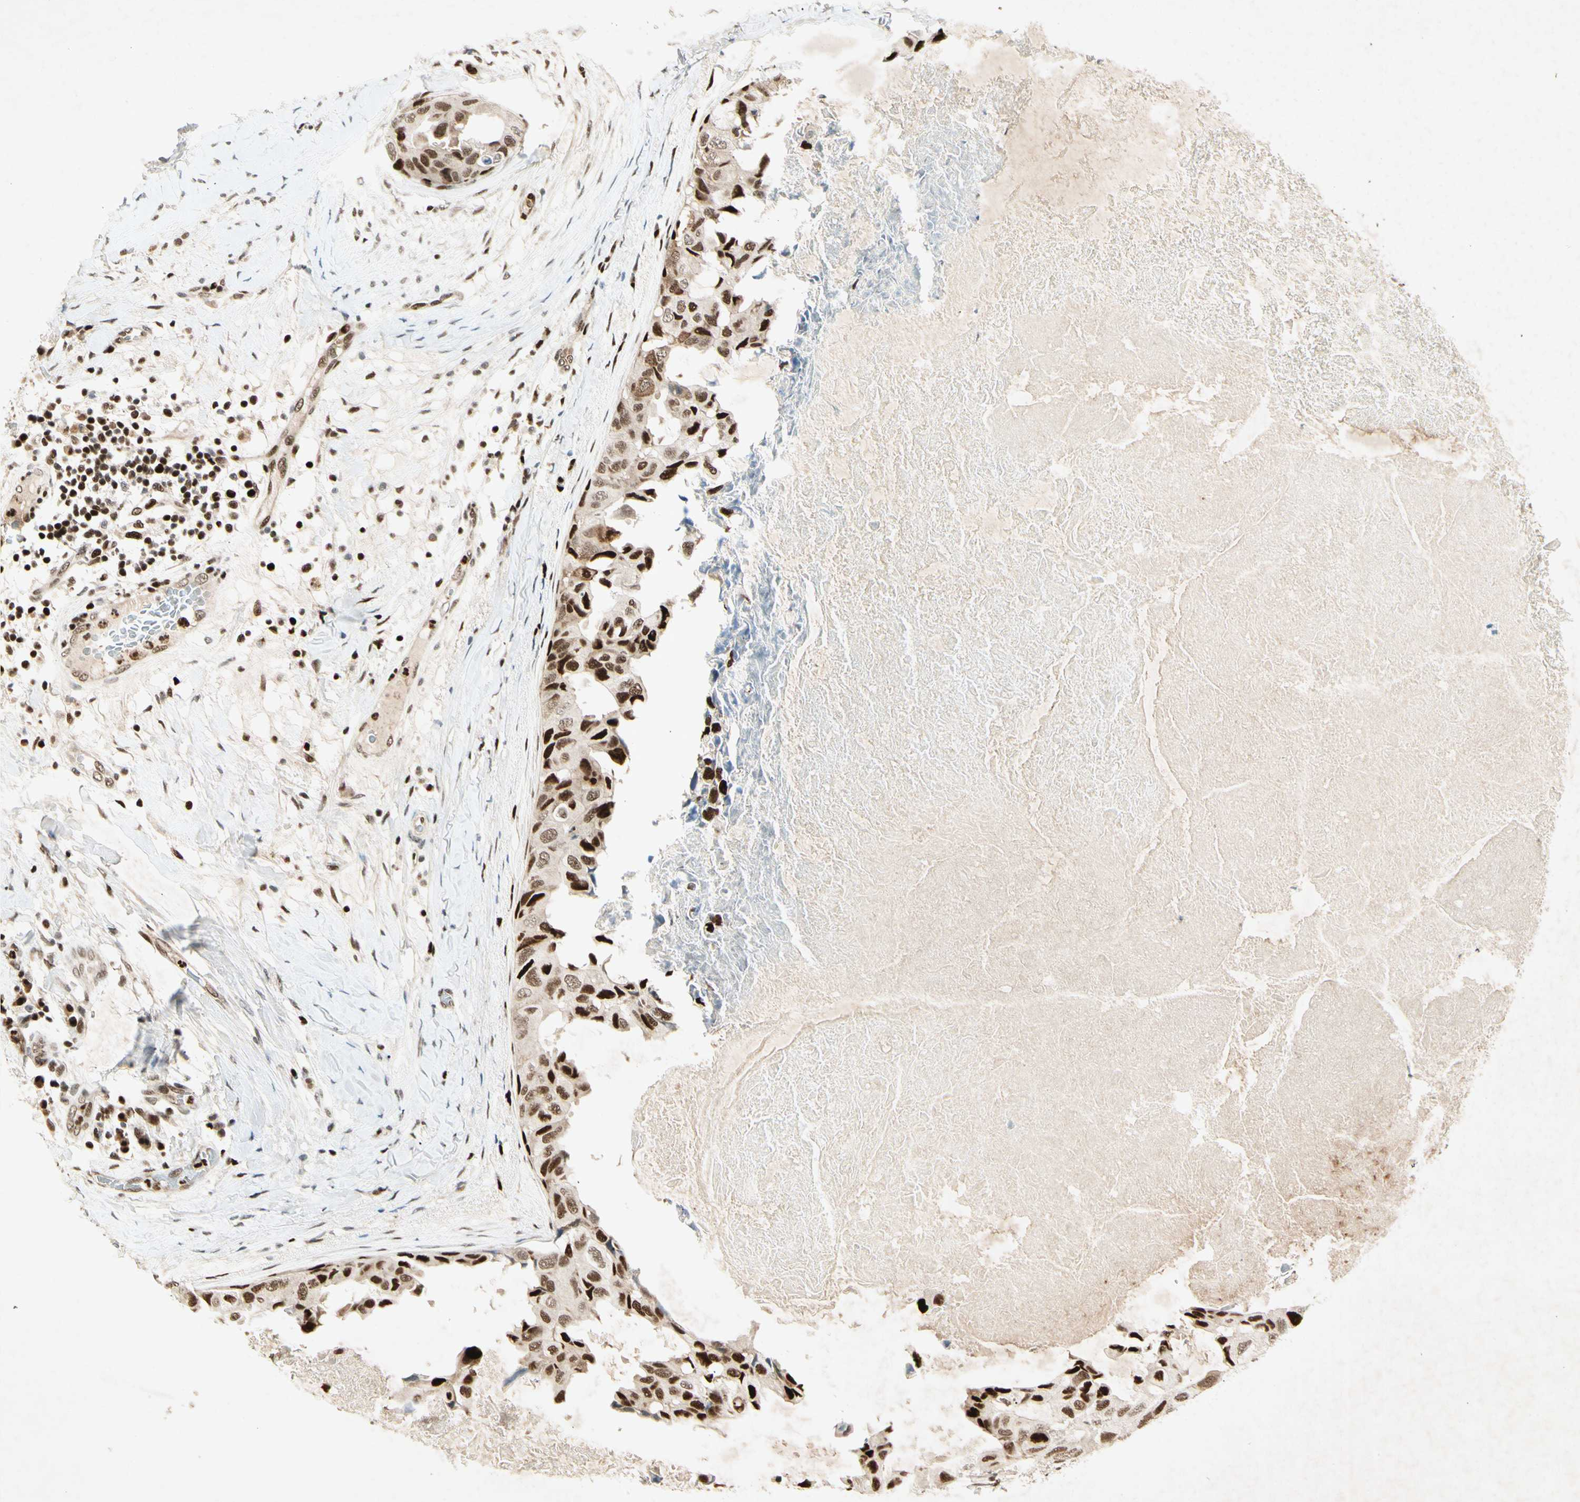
{"staining": {"intensity": "strong", "quantity": ">75%", "location": "nuclear"}, "tissue": "breast cancer", "cell_type": "Tumor cells", "image_type": "cancer", "snomed": [{"axis": "morphology", "description": "Duct carcinoma"}, {"axis": "topography", "description": "Breast"}], "caption": "Protein staining of invasive ductal carcinoma (breast) tissue shows strong nuclear staining in approximately >75% of tumor cells.", "gene": "RNF43", "patient": {"sex": "female", "age": 40}}